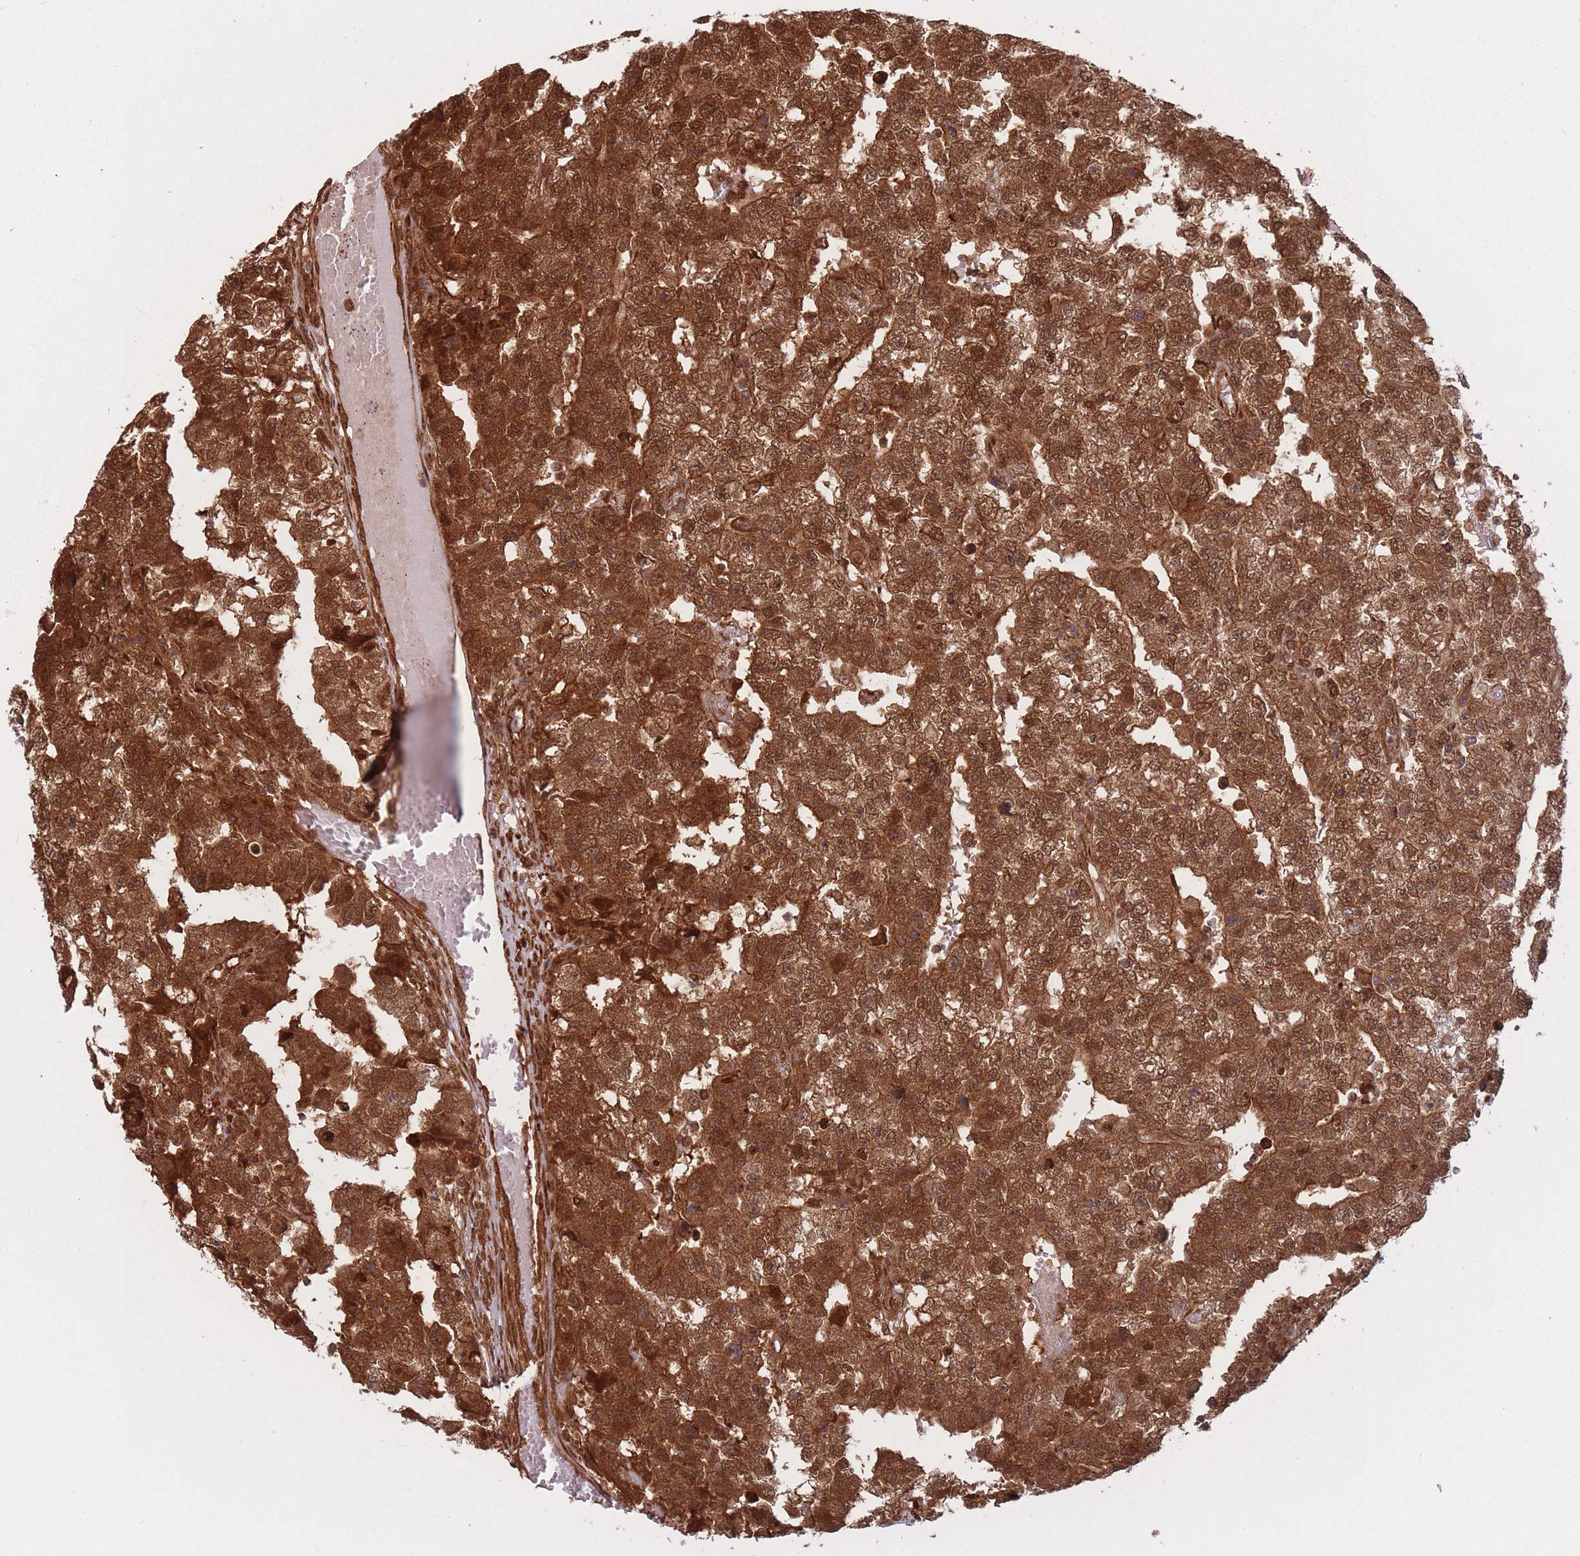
{"staining": {"intensity": "strong", "quantity": ">75%", "location": "cytoplasmic/membranous,nuclear"}, "tissue": "testis cancer", "cell_type": "Tumor cells", "image_type": "cancer", "snomed": [{"axis": "morphology", "description": "Carcinoma, Embryonal, NOS"}, {"axis": "topography", "description": "Testis"}], "caption": "Tumor cells demonstrate high levels of strong cytoplasmic/membranous and nuclear positivity in approximately >75% of cells in human testis cancer (embryonal carcinoma).", "gene": "PODXL2", "patient": {"sex": "male", "age": 25}}